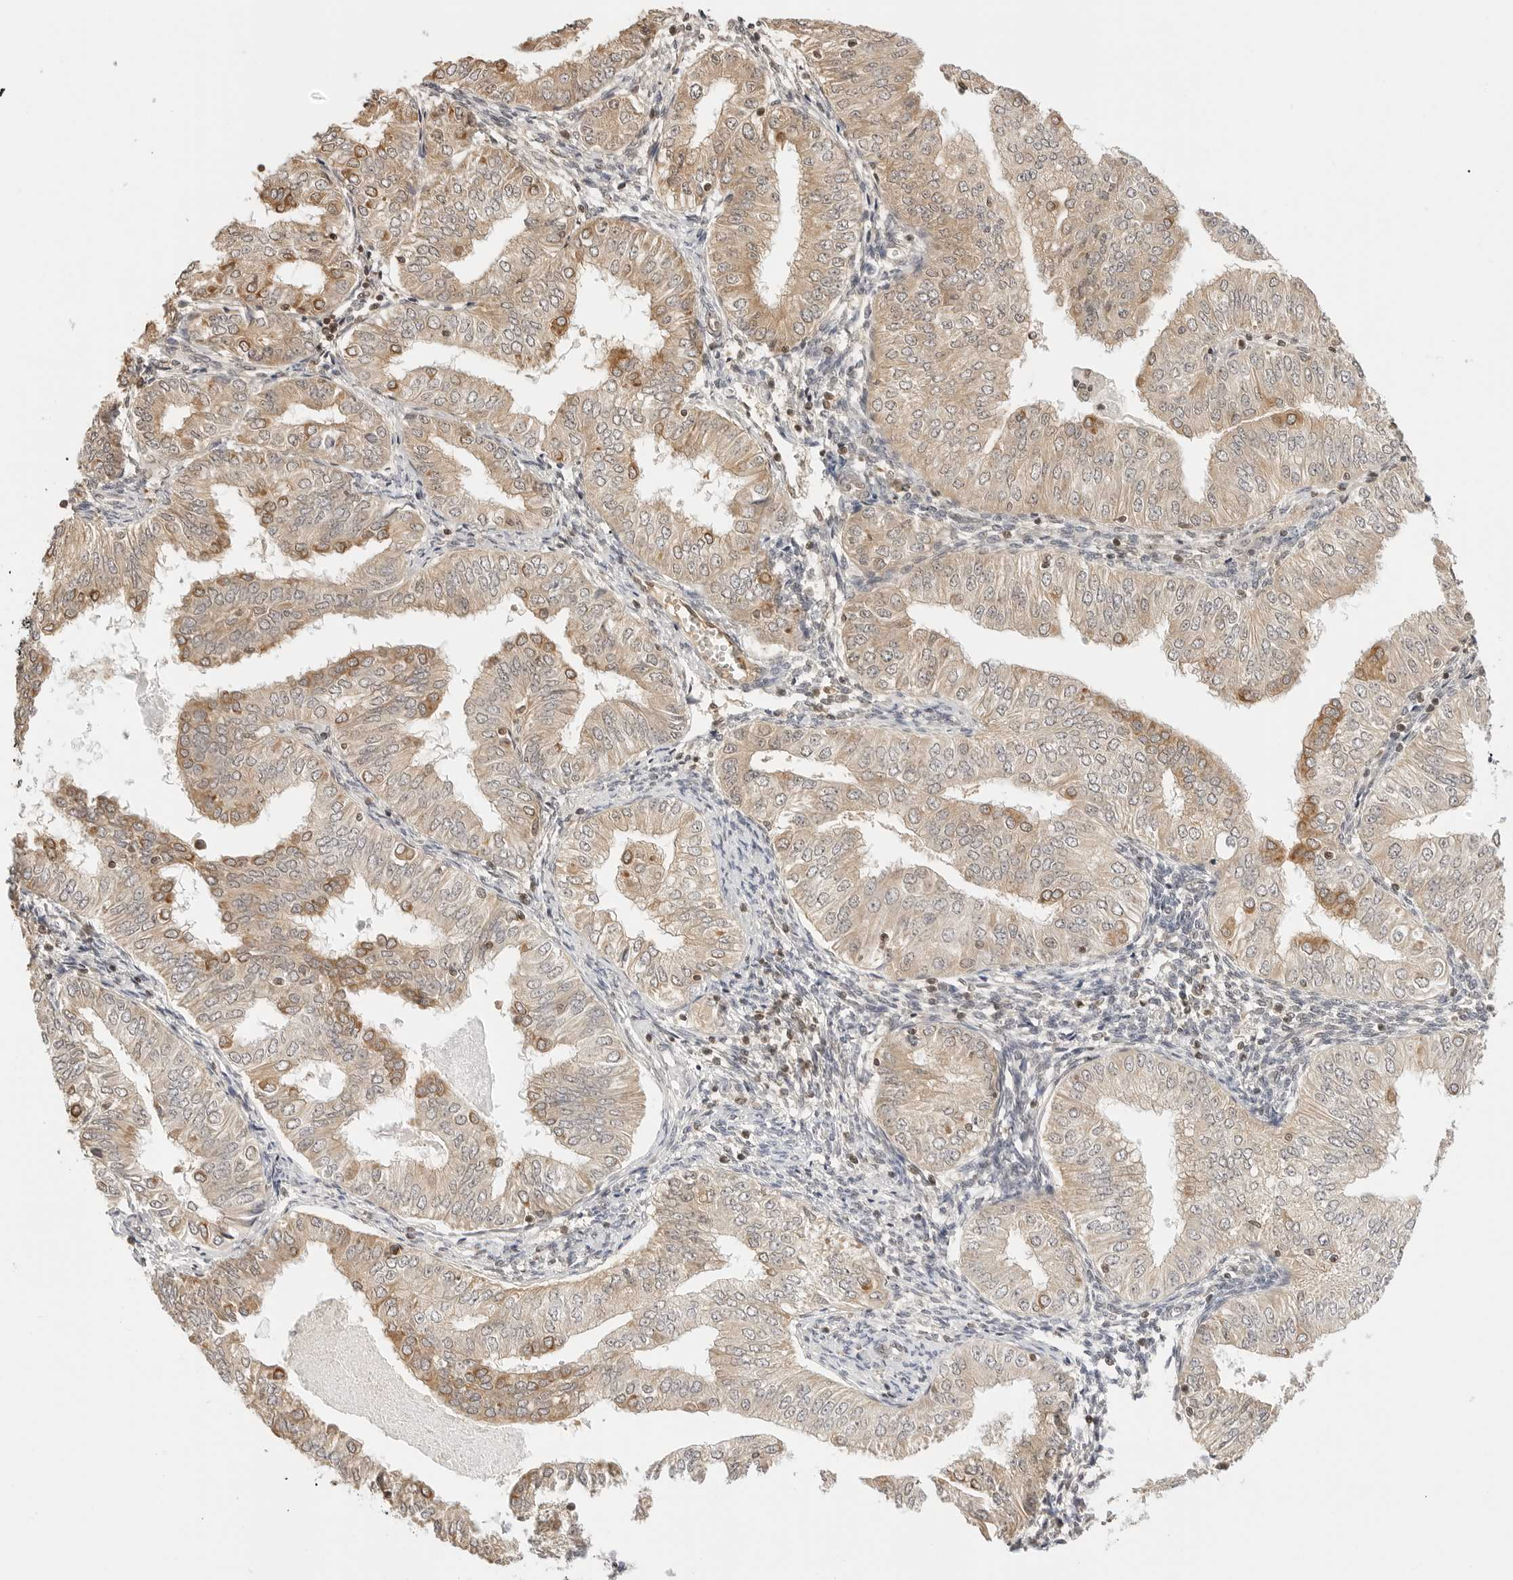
{"staining": {"intensity": "moderate", "quantity": "<25%", "location": "cytoplasmic/membranous"}, "tissue": "endometrial cancer", "cell_type": "Tumor cells", "image_type": "cancer", "snomed": [{"axis": "morphology", "description": "Normal tissue, NOS"}, {"axis": "morphology", "description": "Adenocarcinoma, NOS"}, {"axis": "topography", "description": "Endometrium"}], "caption": "Immunohistochemistry of human adenocarcinoma (endometrial) exhibits low levels of moderate cytoplasmic/membranous positivity in approximately <25% of tumor cells. The staining was performed using DAB (3,3'-diaminobenzidine) to visualize the protein expression in brown, while the nuclei were stained in blue with hematoxylin (Magnification: 20x).", "gene": "POLH", "patient": {"sex": "female", "age": 53}}